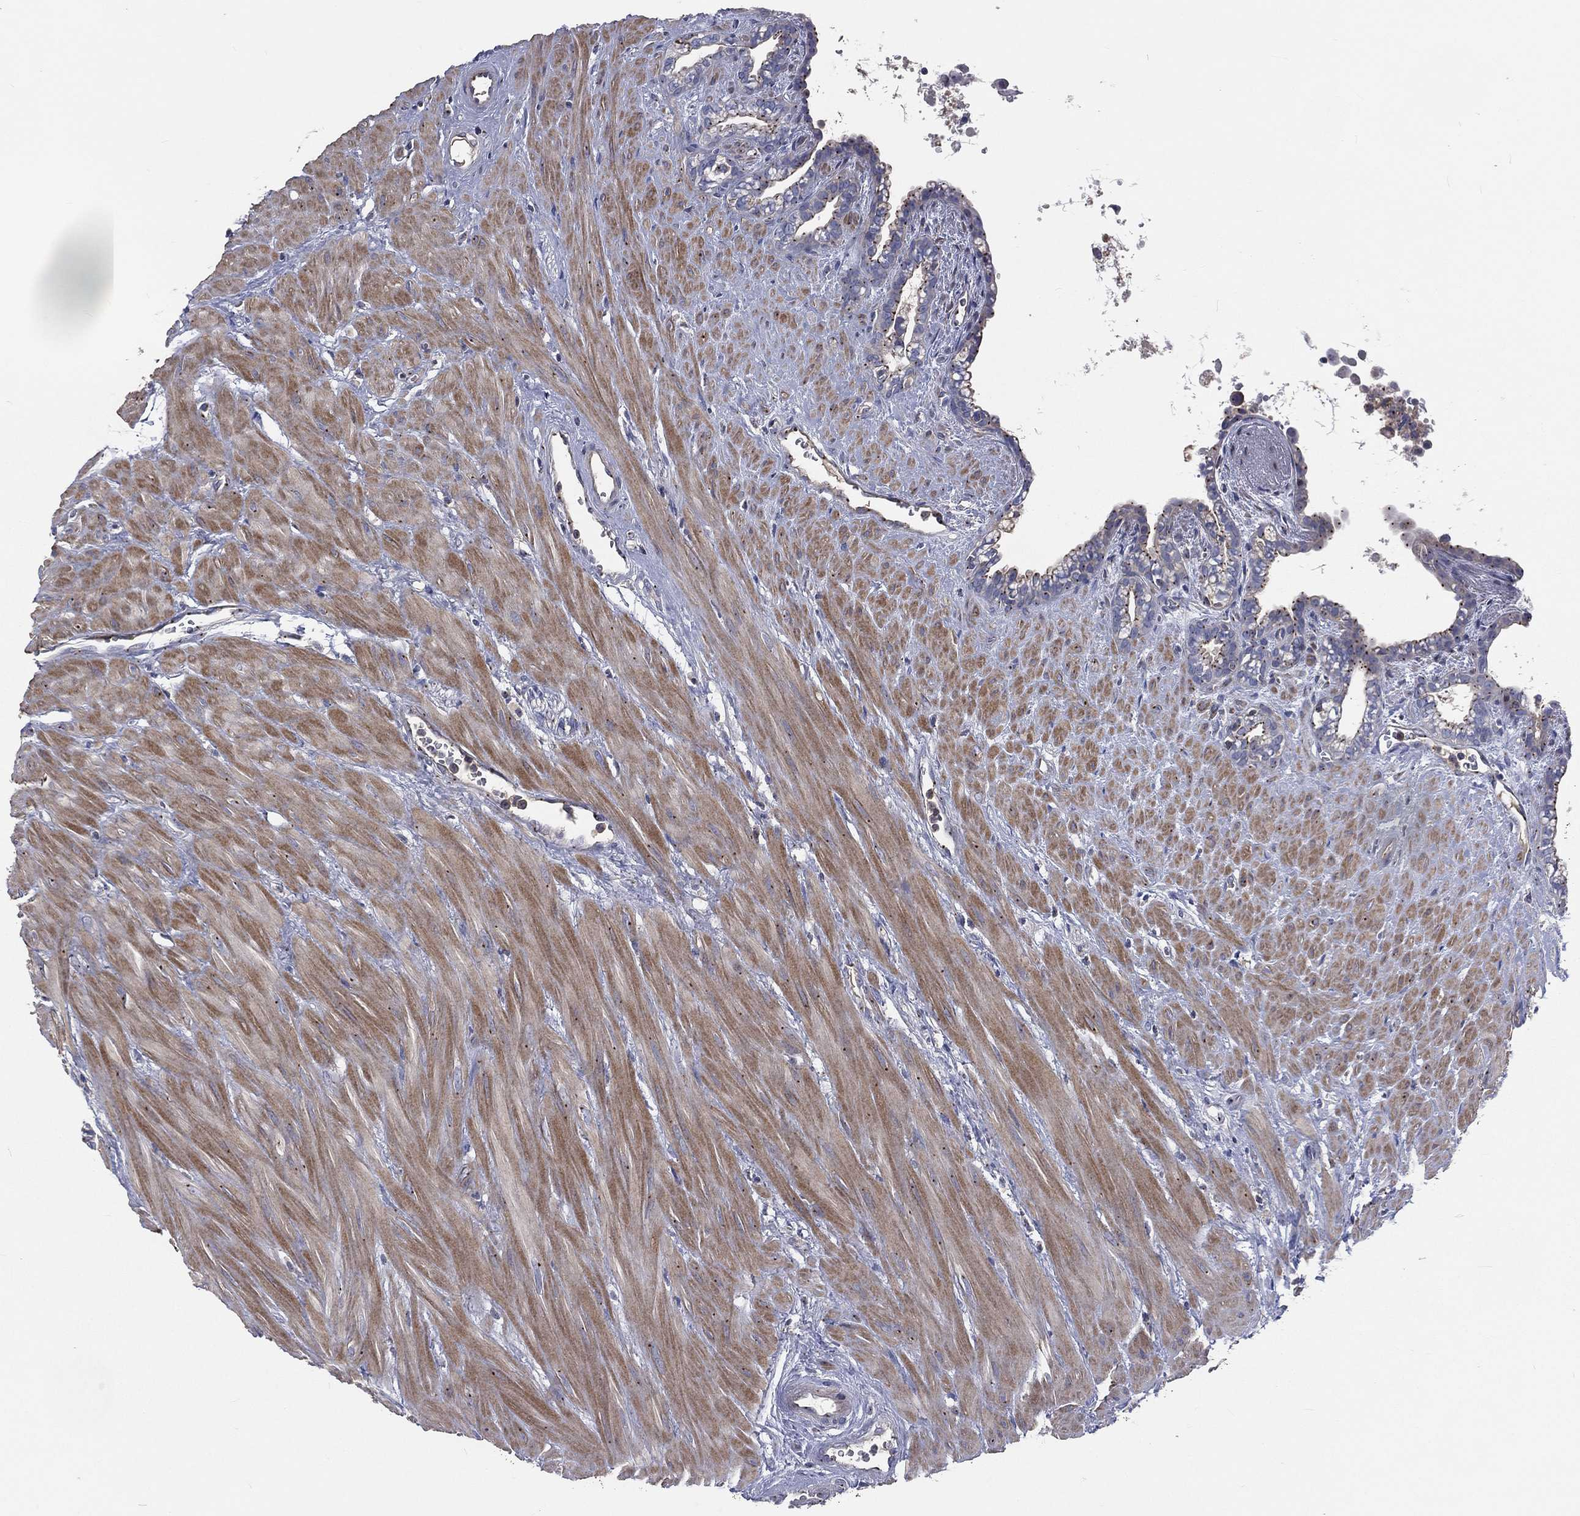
{"staining": {"intensity": "moderate", "quantity": ">75%", "location": "cytoplasmic/membranous"}, "tissue": "seminal vesicle", "cell_type": "Glandular cells", "image_type": "normal", "snomed": [{"axis": "morphology", "description": "Normal tissue, NOS"}, {"axis": "morphology", "description": "Urothelial carcinoma, NOS"}, {"axis": "topography", "description": "Urinary bladder"}, {"axis": "topography", "description": "Seminal veicle"}], "caption": "Immunohistochemistry (DAB (3,3'-diaminobenzidine)) staining of normal seminal vesicle displays moderate cytoplasmic/membranous protein staining in approximately >75% of glandular cells. Nuclei are stained in blue.", "gene": "CROCC", "patient": {"sex": "male", "age": 76}}